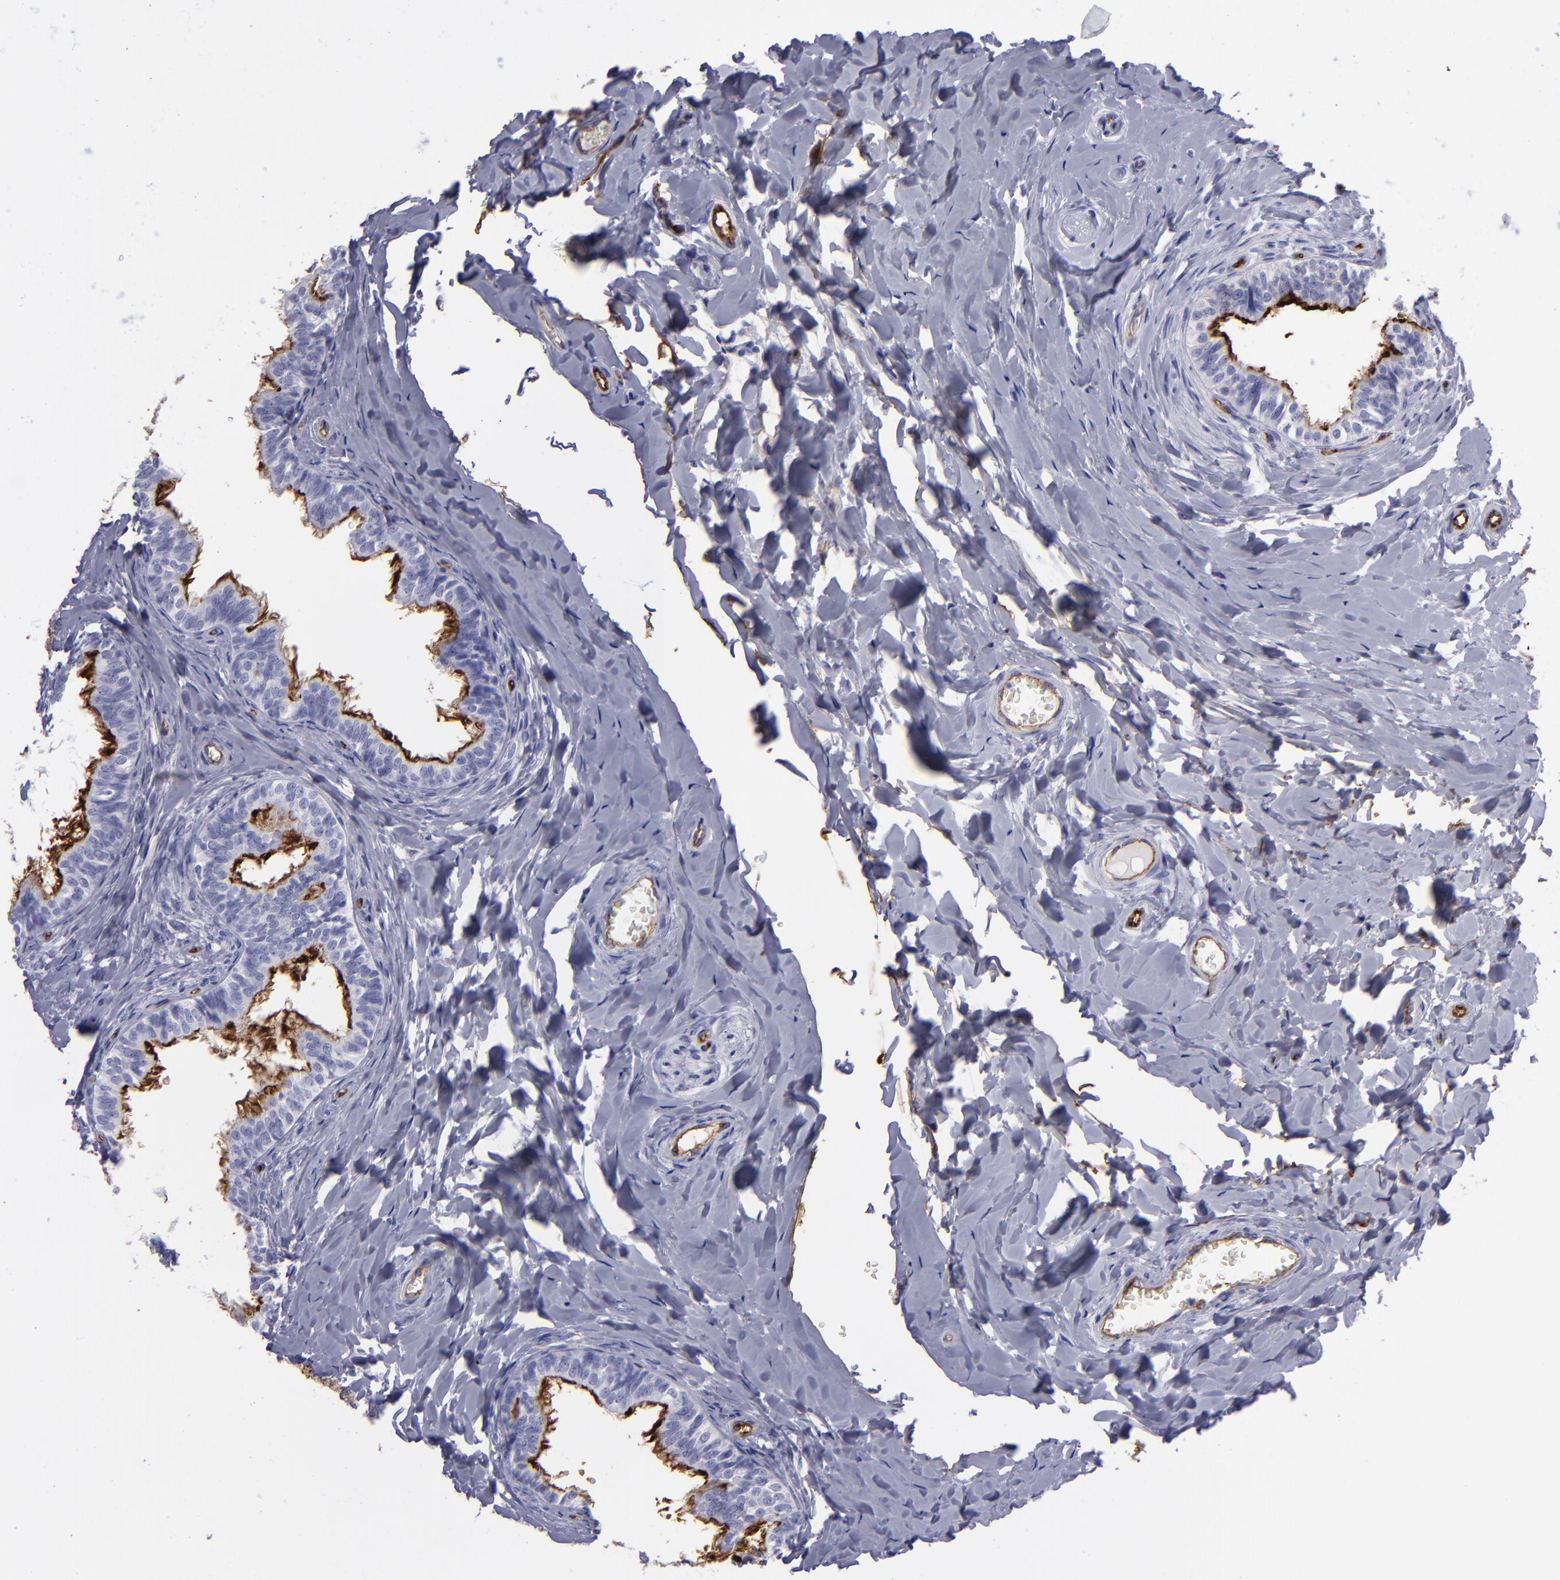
{"staining": {"intensity": "strong", "quantity": ">75%", "location": "cytoplasmic/membranous"}, "tissue": "epididymis", "cell_type": "Glandular cells", "image_type": "normal", "snomed": [{"axis": "morphology", "description": "Normal tissue, NOS"}, {"axis": "topography", "description": "Soft tissue"}, {"axis": "topography", "description": "Epididymis"}], "caption": "A brown stain highlights strong cytoplasmic/membranous staining of a protein in glandular cells of unremarkable human epididymis.", "gene": "ACE", "patient": {"sex": "male", "age": 26}}